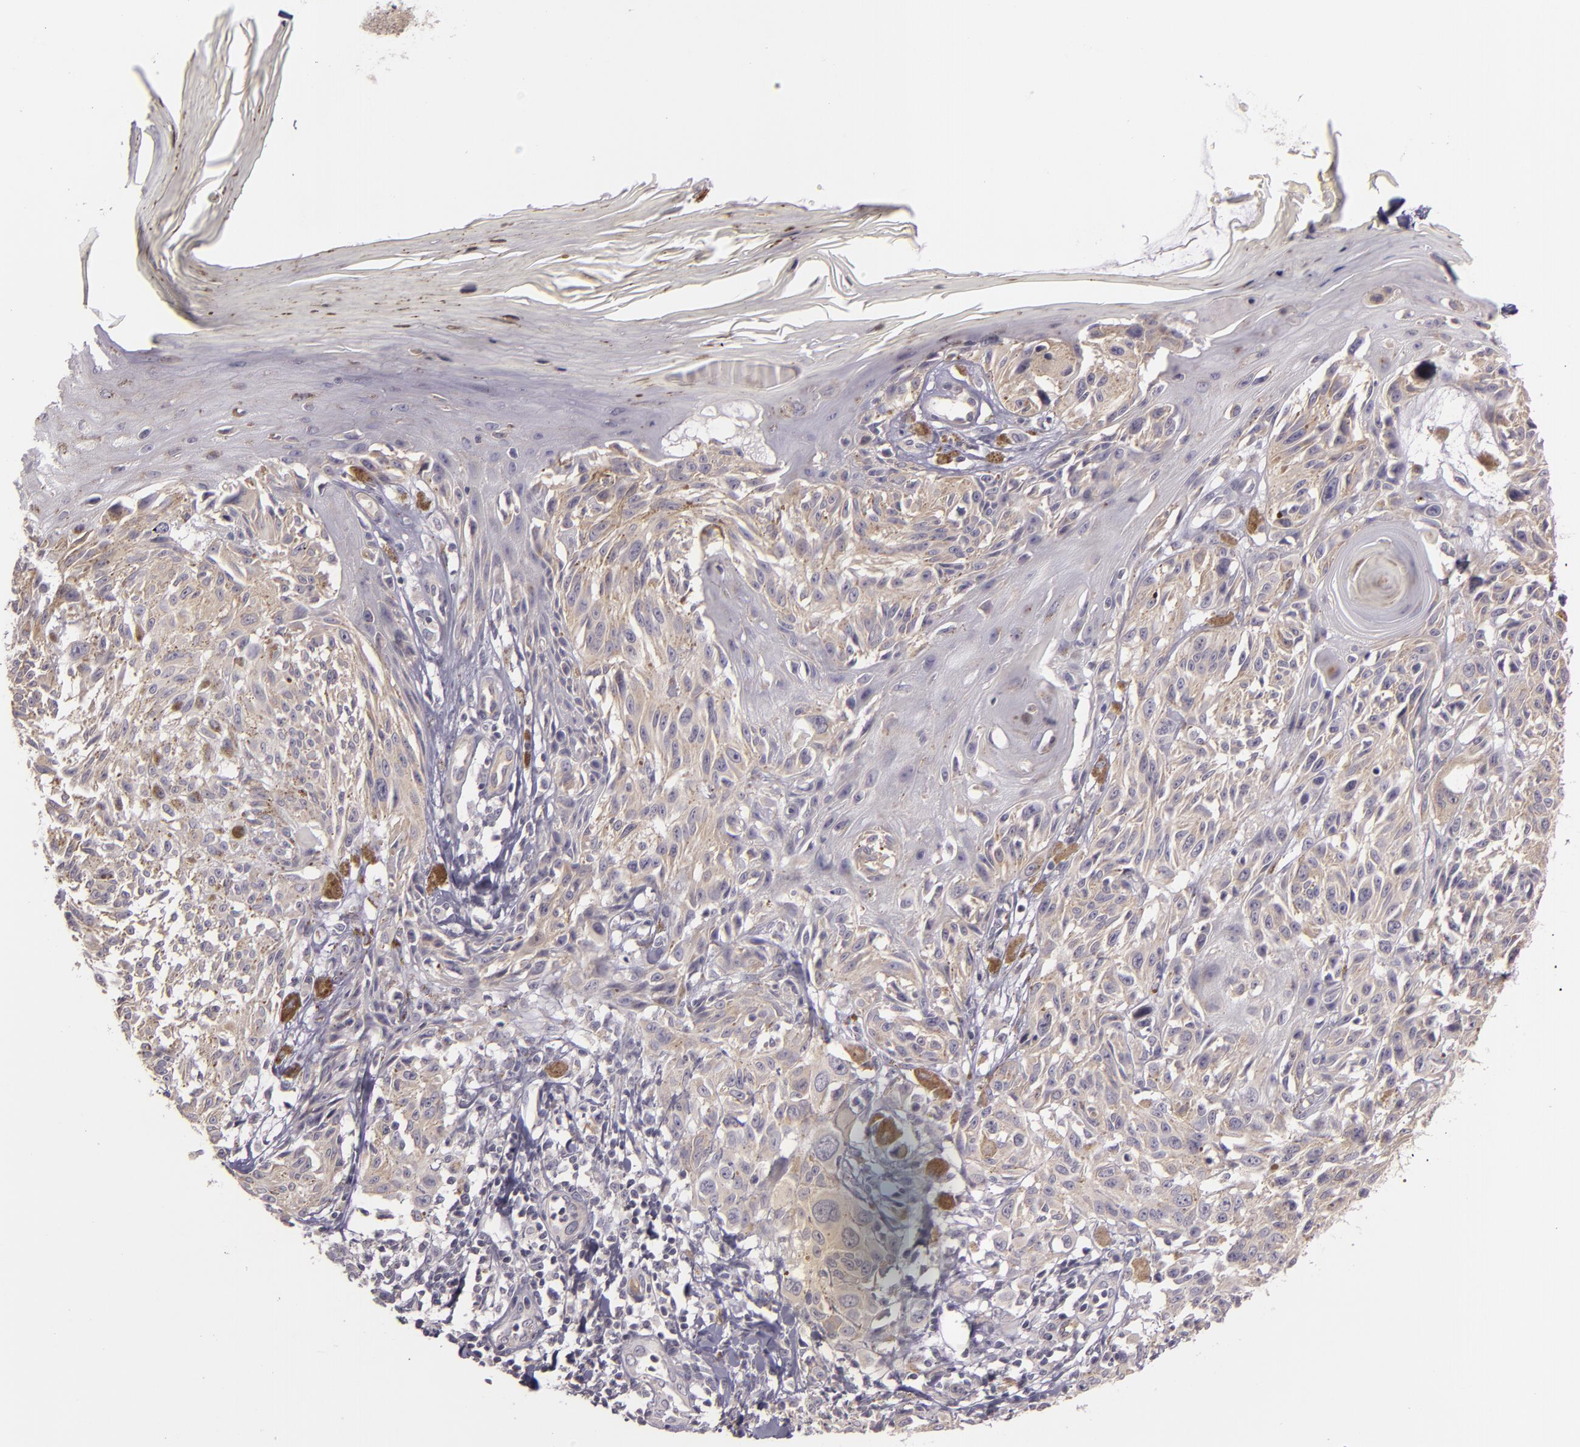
{"staining": {"intensity": "weak", "quantity": "25%-75%", "location": "cytoplasmic/membranous"}, "tissue": "melanoma", "cell_type": "Tumor cells", "image_type": "cancer", "snomed": [{"axis": "morphology", "description": "Malignant melanoma, NOS"}, {"axis": "topography", "description": "Skin"}], "caption": "Human melanoma stained for a protein (brown) reveals weak cytoplasmic/membranous positive expression in about 25%-75% of tumor cells.", "gene": "RALGAPA1", "patient": {"sex": "female", "age": 77}}